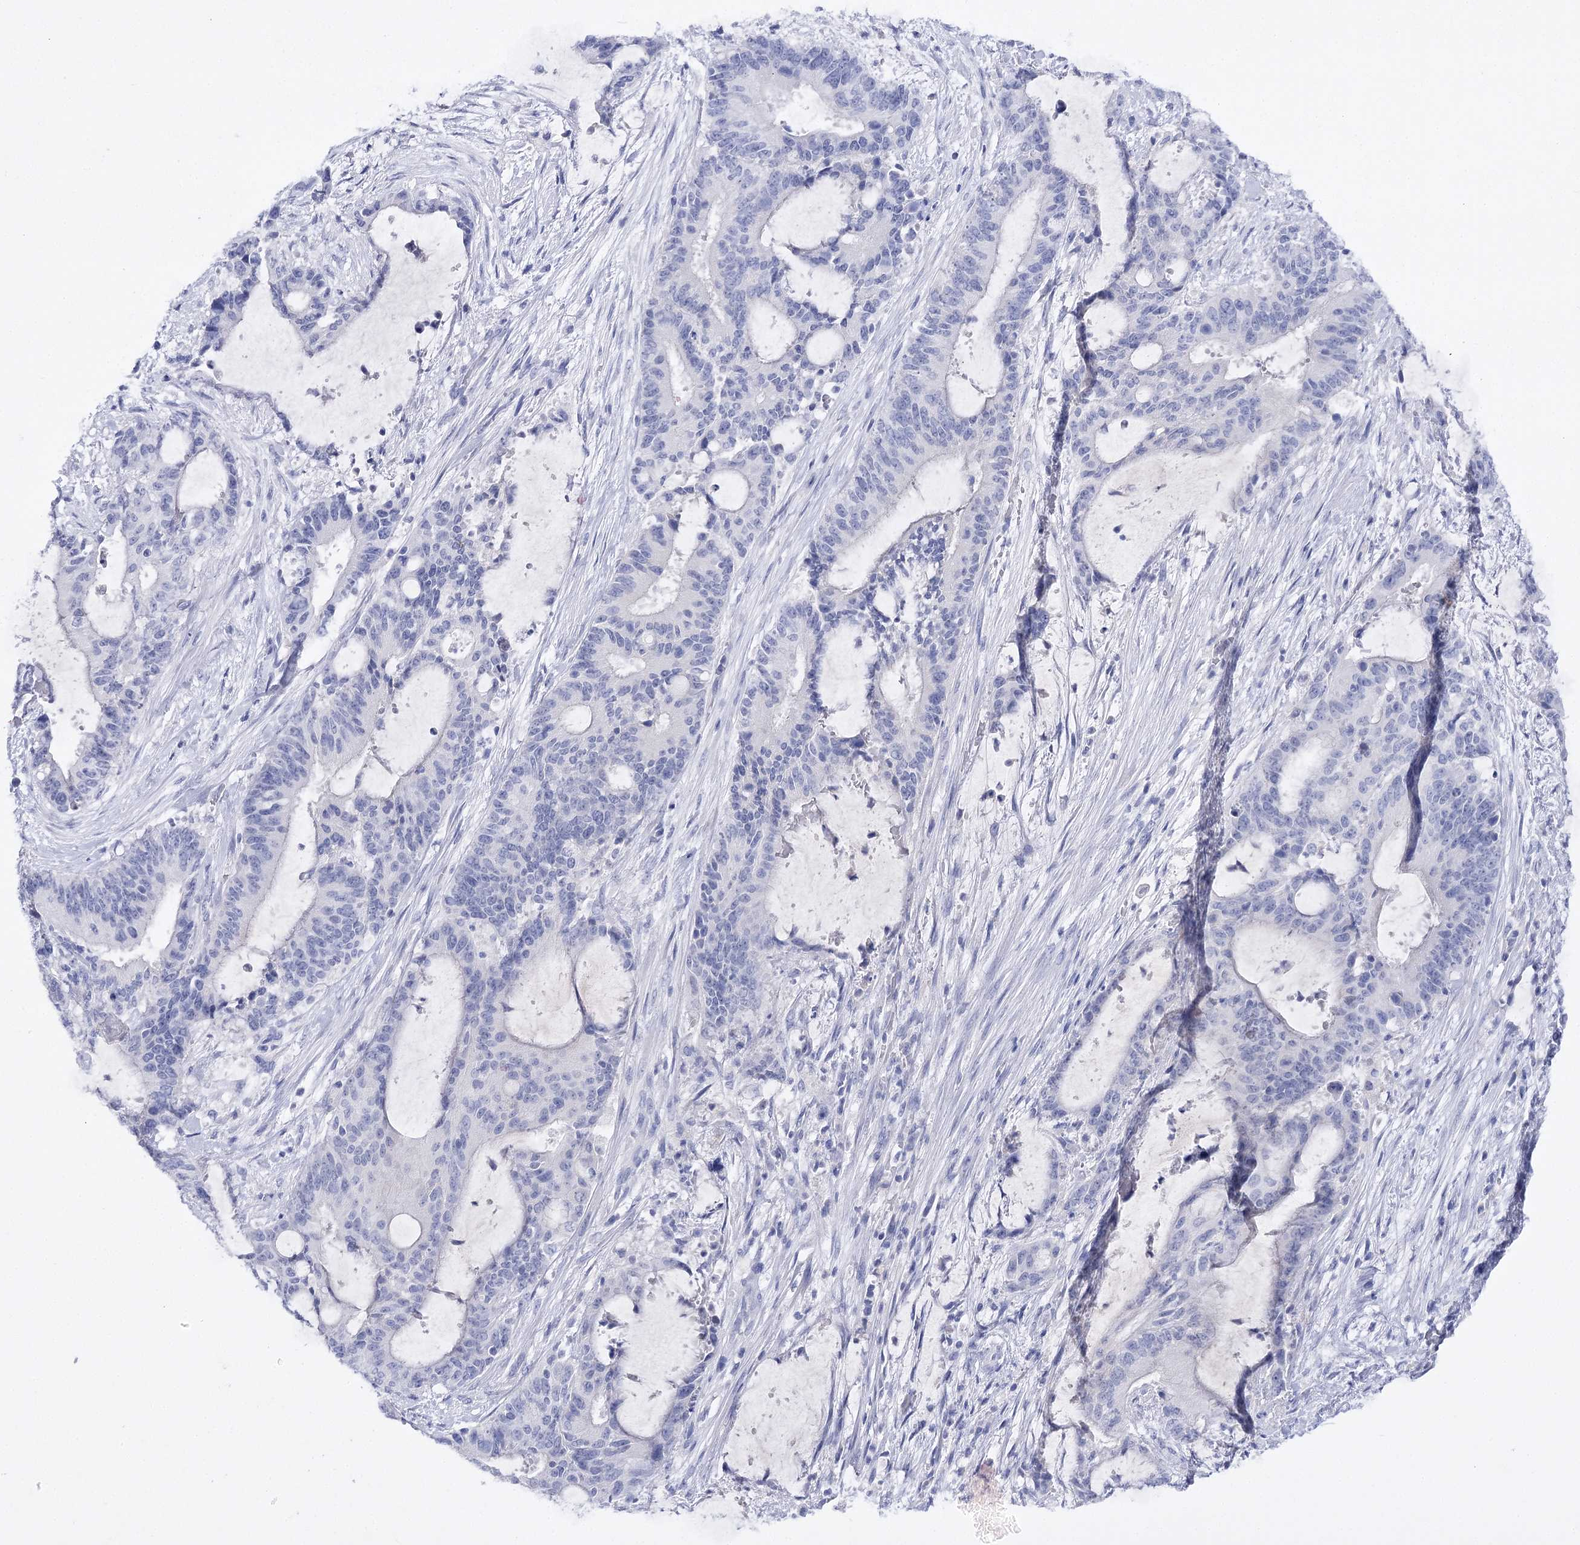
{"staining": {"intensity": "negative", "quantity": "none", "location": "none"}, "tissue": "liver cancer", "cell_type": "Tumor cells", "image_type": "cancer", "snomed": [{"axis": "morphology", "description": "Normal tissue, NOS"}, {"axis": "morphology", "description": "Cholangiocarcinoma"}, {"axis": "topography", "description": "Liver"}, {"axis": "topography", "description": "Peripheral nerve tissue"}], "caption": "The immunohistochemistry micrograph has no significant staining in tumor cells of liver cancer (cholangiocarcinoma) tissue.", "gene": "BCR", "patient": {"sex": "female", "age": 73}}